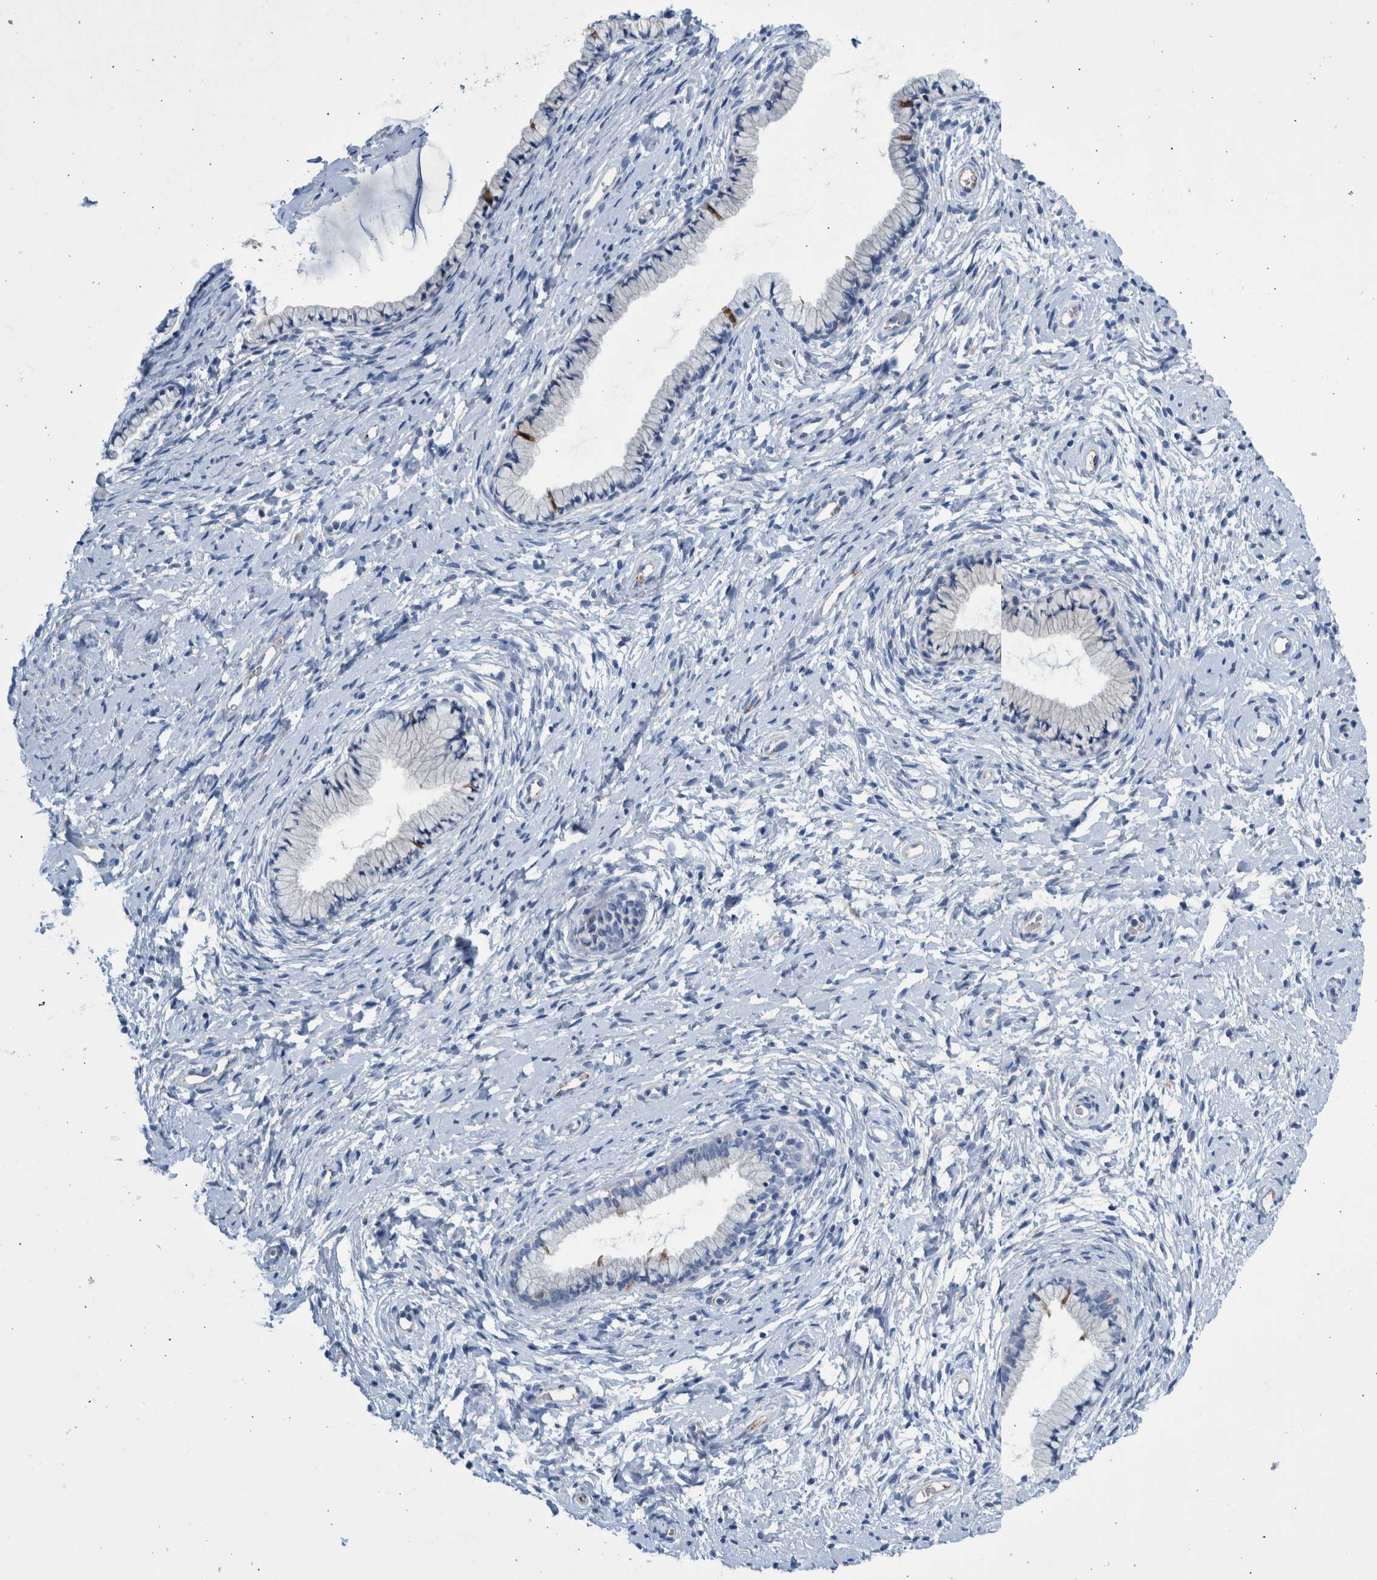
{"staining": {"intensity": "negative", "quantity": "none", "location": "none"}, "tissue": "cervix", "cell_type": "Glandular cells", "image_type": "normal", "snomed": [{"axis": "morphology", "description": "Normal tissue, NOS"}, {"axis": "topography", "description": "Cervix"}], "caption": "This is an immunohistochemistry photomicrograph of benign human cervix. There is no staining in glandular cells.", "gene": "SLC34A3", "patient": {"sex": "female", "age": 72}}